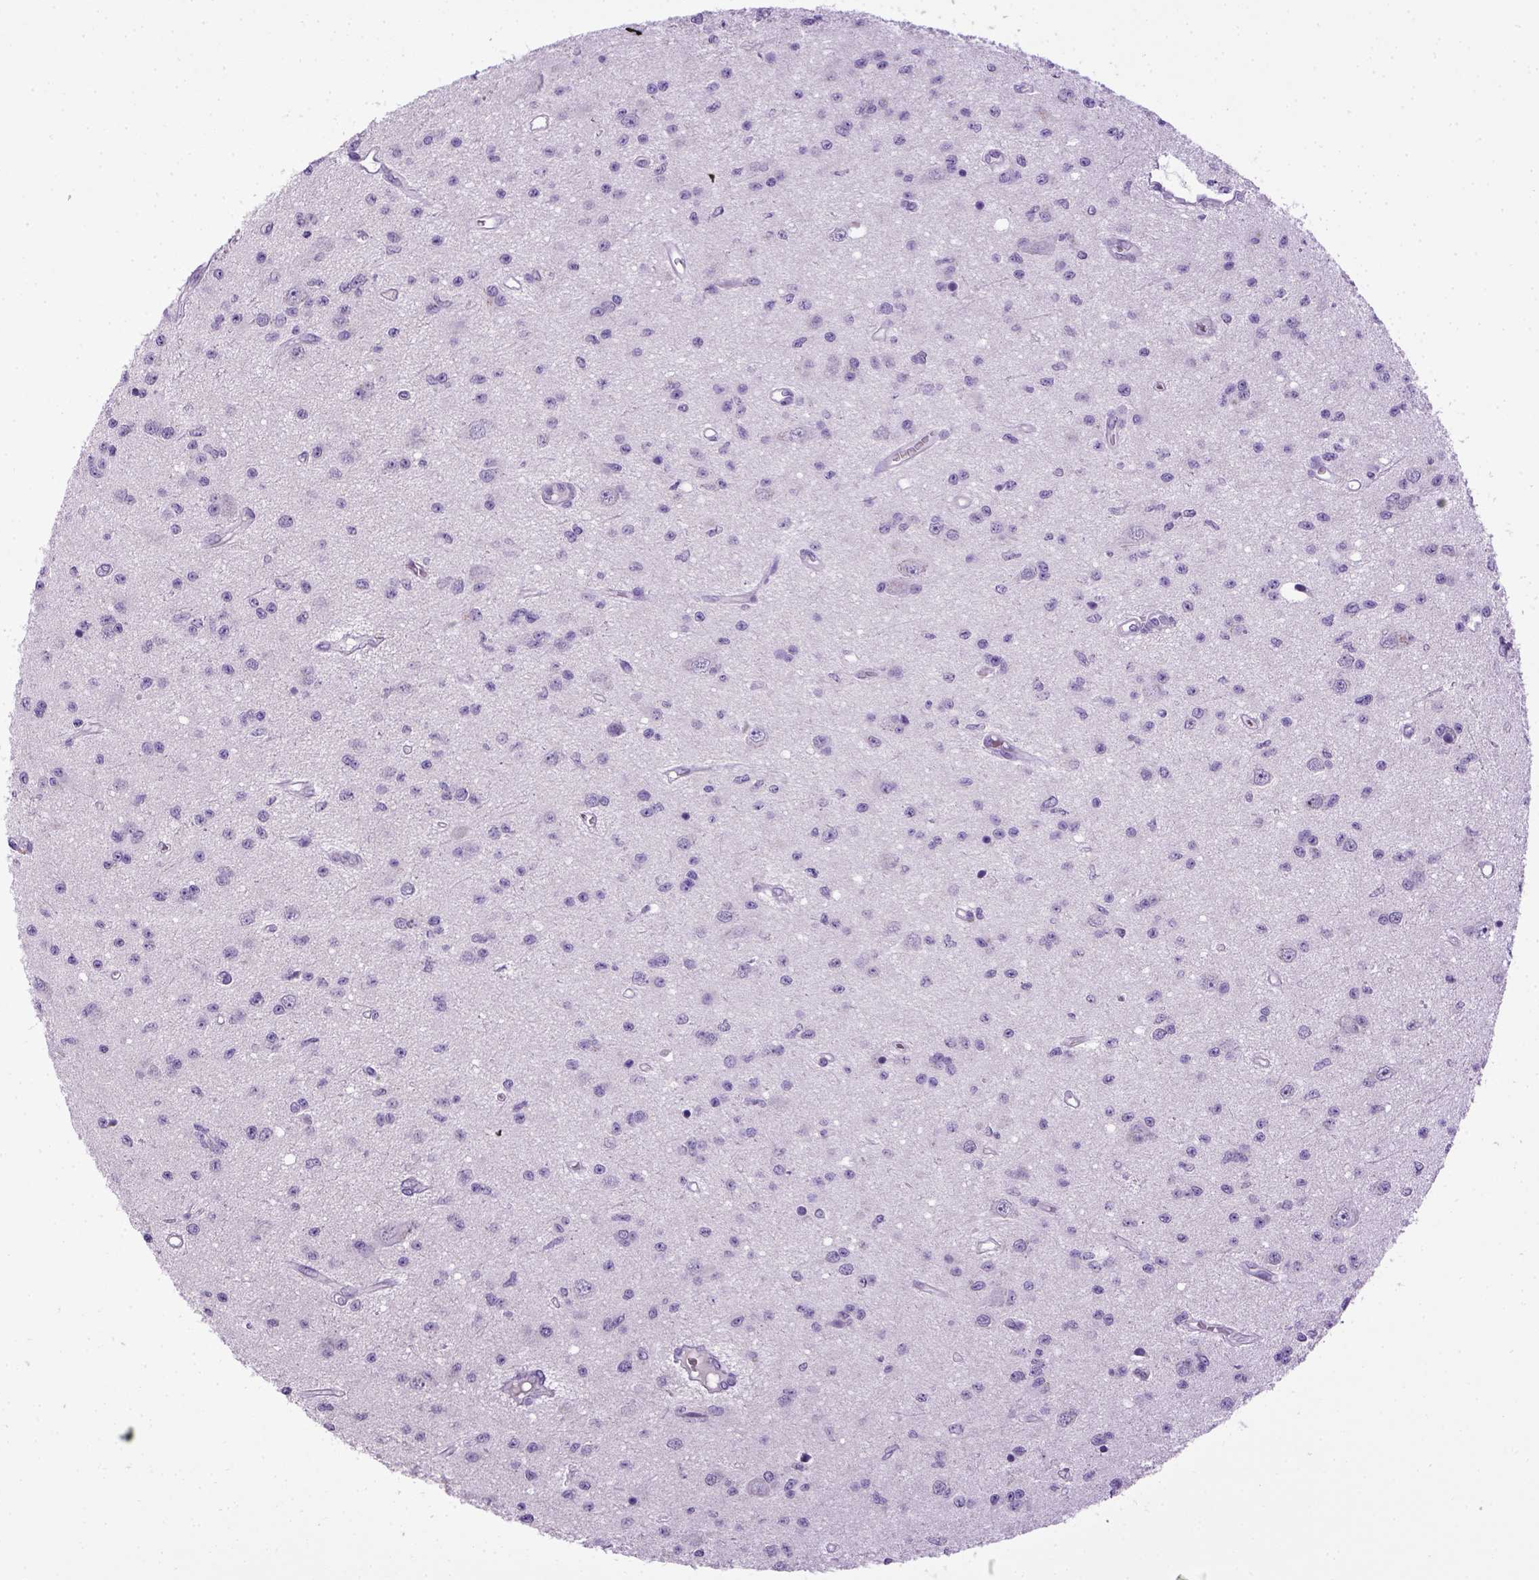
{"staining": {"intensity": "negative", "quantity": "none", "location": "none"}, "tissue": "glioma", "cell_type": "Tumor cells", "image_type": "cancer", "snomed": [{"axis": "morphology", "description": "Glioma, malignant, Low grade"}, {"axis": "topography", "description": "Brain"}], "caption": "Immunohistochemistry (IHC) of glioma reveals no positivity in tumor cells.", "gene": "CDH1", "patient": {"sex": "female", "age": 45}}